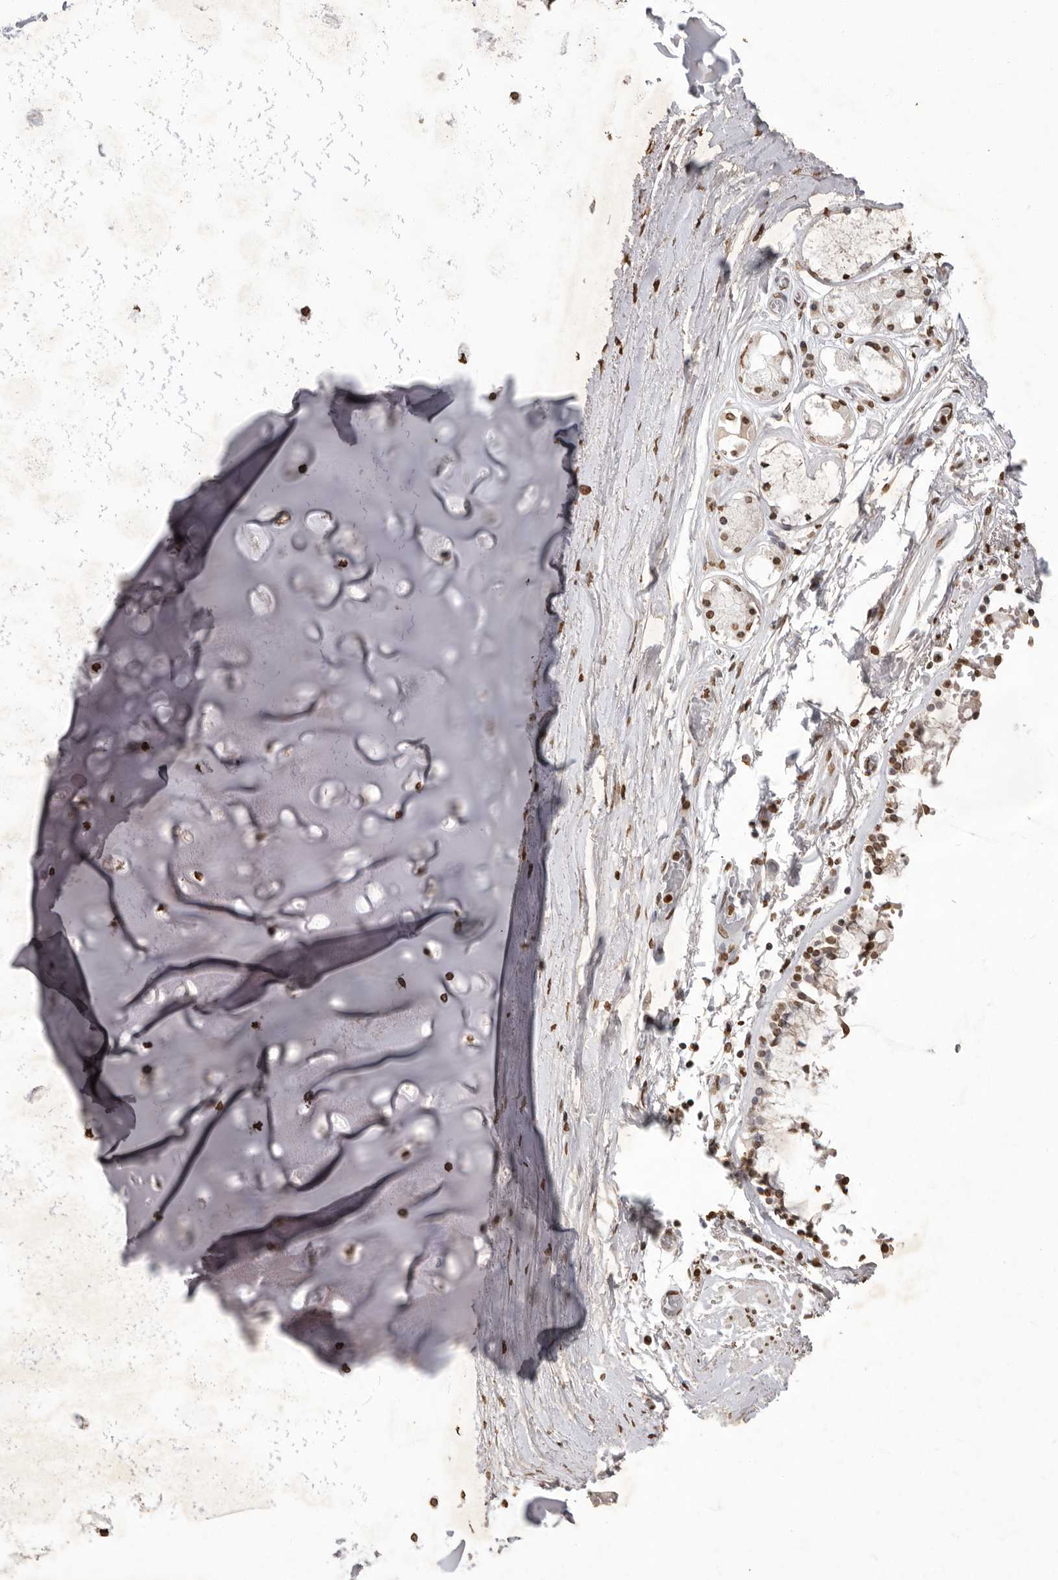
{"staining": {"intensity": "moderate", "quantity": ">75%", "location": "nuclear"}, "tissue": "adipose tissue", "cell_type": "Adipocytes", "image_type": "normal", "snomed": [{"axis": "morphology", "description": "Normal tissue, NOS"}, {"axis": "topography", "description": "Cartilage tissue"}, {"axis": "topography", "description": "Lung"}], "caption": "This is a micrograph of immunohistochemistry (IHC) staining of benign adipose tissue, which shows moderate expression in the nuclear of adipocytes.", "gene": "WDR45", "patient": {"sex": "female", "age": 77}}